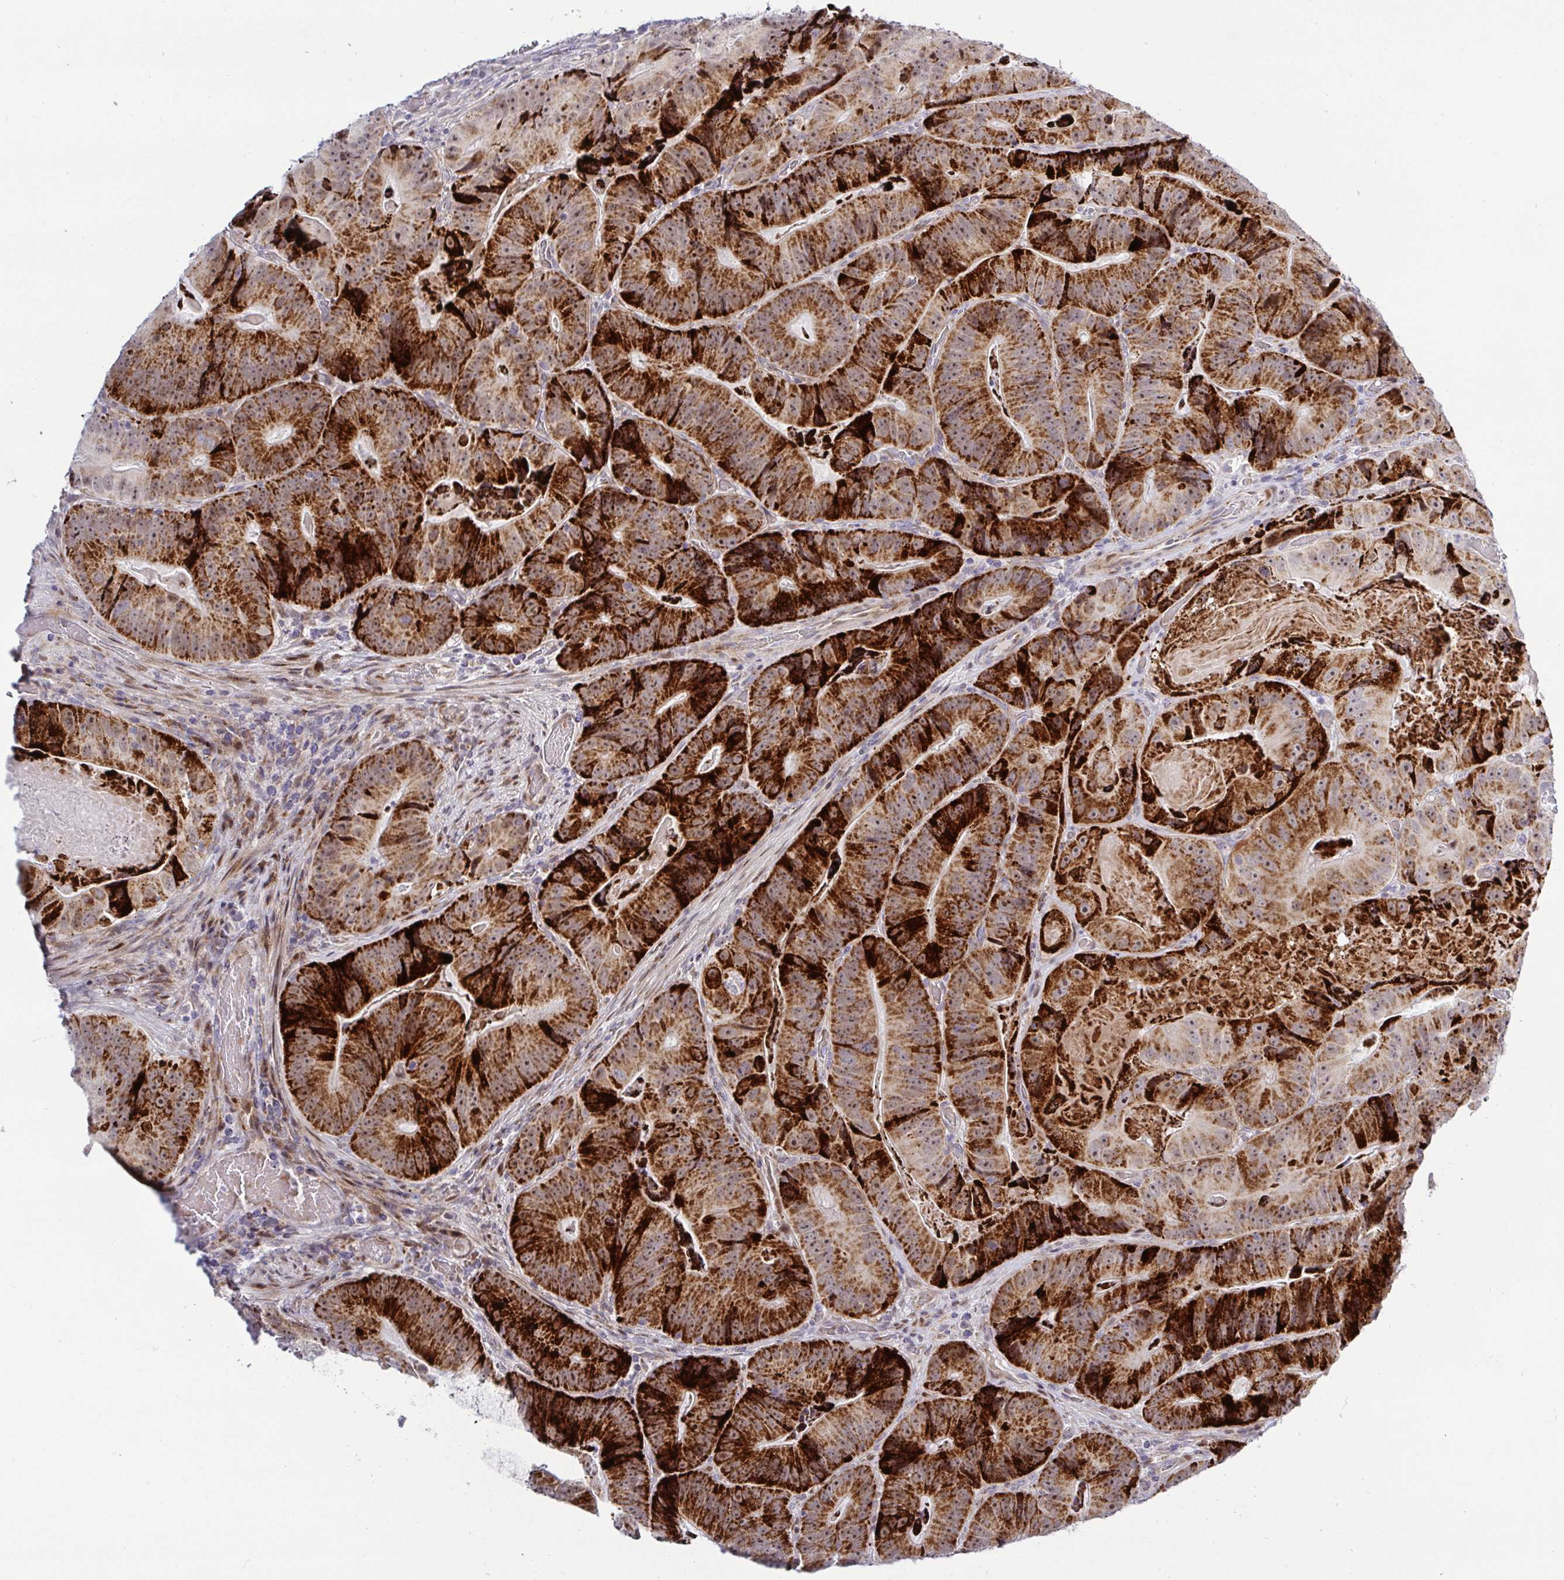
{"staining": {"intensity": "strong", "quantity": ">75%", "location": "cytoplasmic/membranous"}, "tissue": "colorectal cancer", "cell_type": "Tumor cells", "image_type": "cancer", "snomed": [{"axis": "morphology", "description": "Adenocarcinoma, NOS"}, {"axis": "topography", "description": "Colon"}], "caption": "Colorectal adenocarcinoma was stained to show a protein in brown. There is high levels of strong cytoplasmic/membranous expression in about >75% of tumor cells.", "gene": "DZIP1", "patient": {"sex": "female", "age": 86}}